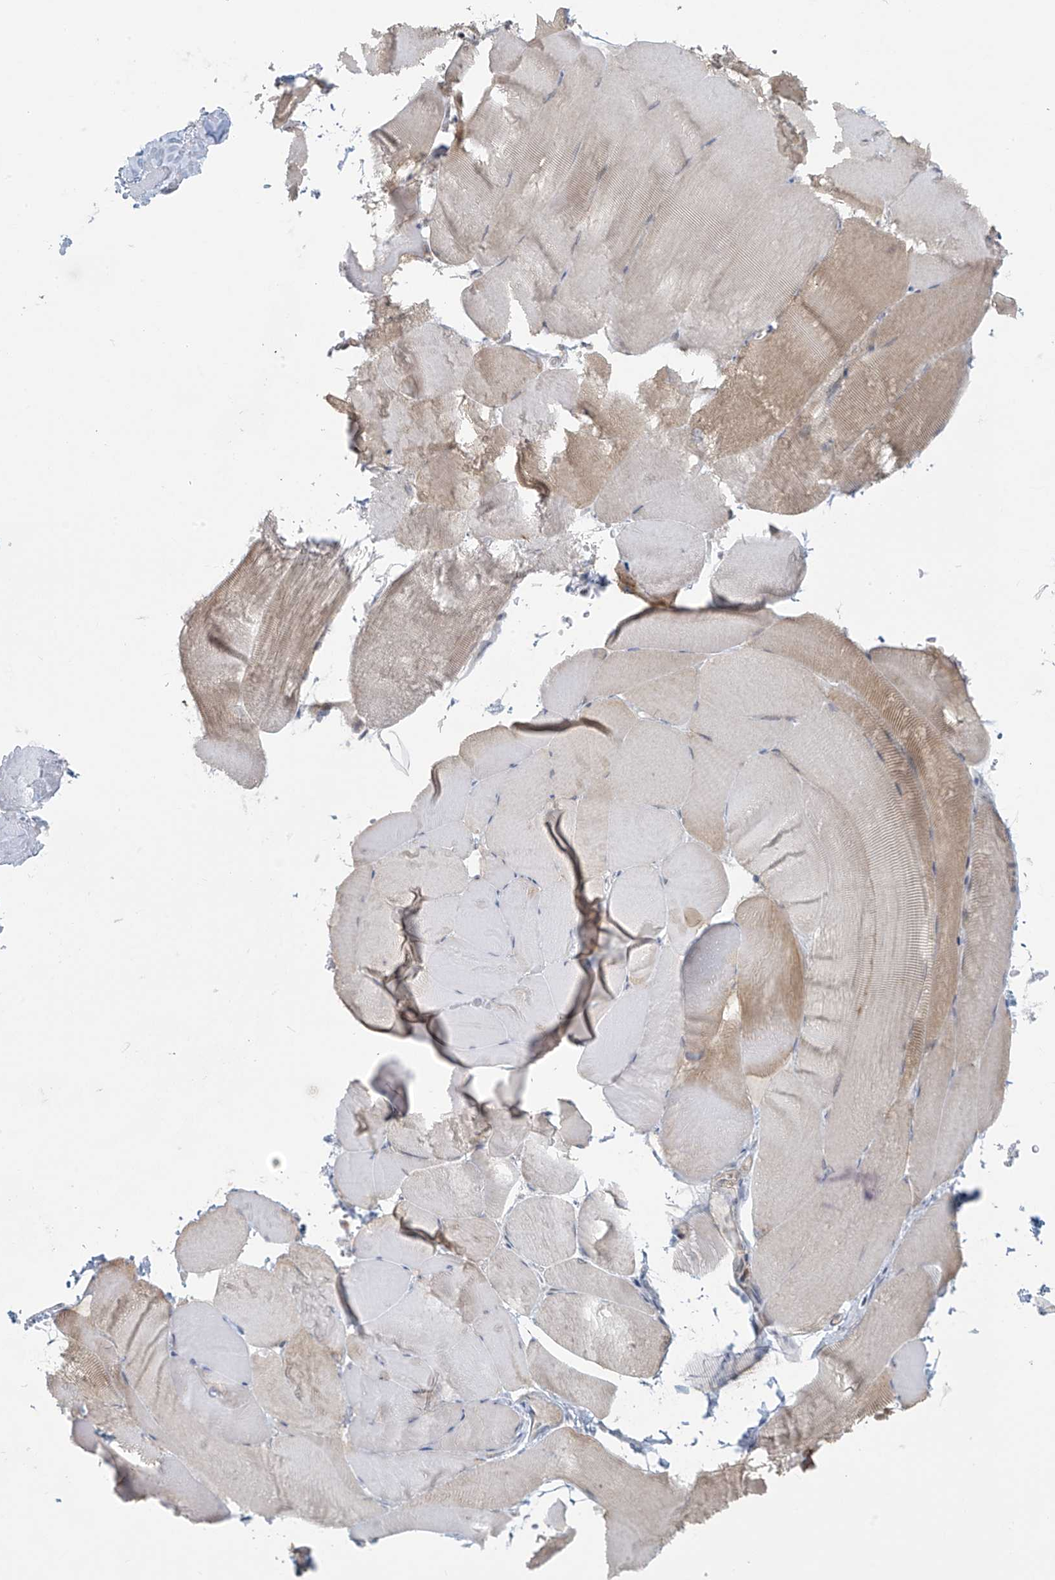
{"staining": {"intensity": "weak", "quantity": "<25%", "location": "cytoplasmic/membranous"}, "tissue": "skeletal muscle", "cell_type": "Myocytes", "image_type": "normal", "snomed": [{"axis": "morphology", "description": "Normal tissue, NOS"}, {"axis": "topography", "description": "Skeletal muscle"}, {"axis": "topography", "description": "Parathyroid gland"}], "caption": "The immunohistochemistry (IHC) photomicrograph has no significant positivity in myocytes of skeletal muscle.", "gene": "HDDC2", "patient": {"sex": "female", "age": 37}}